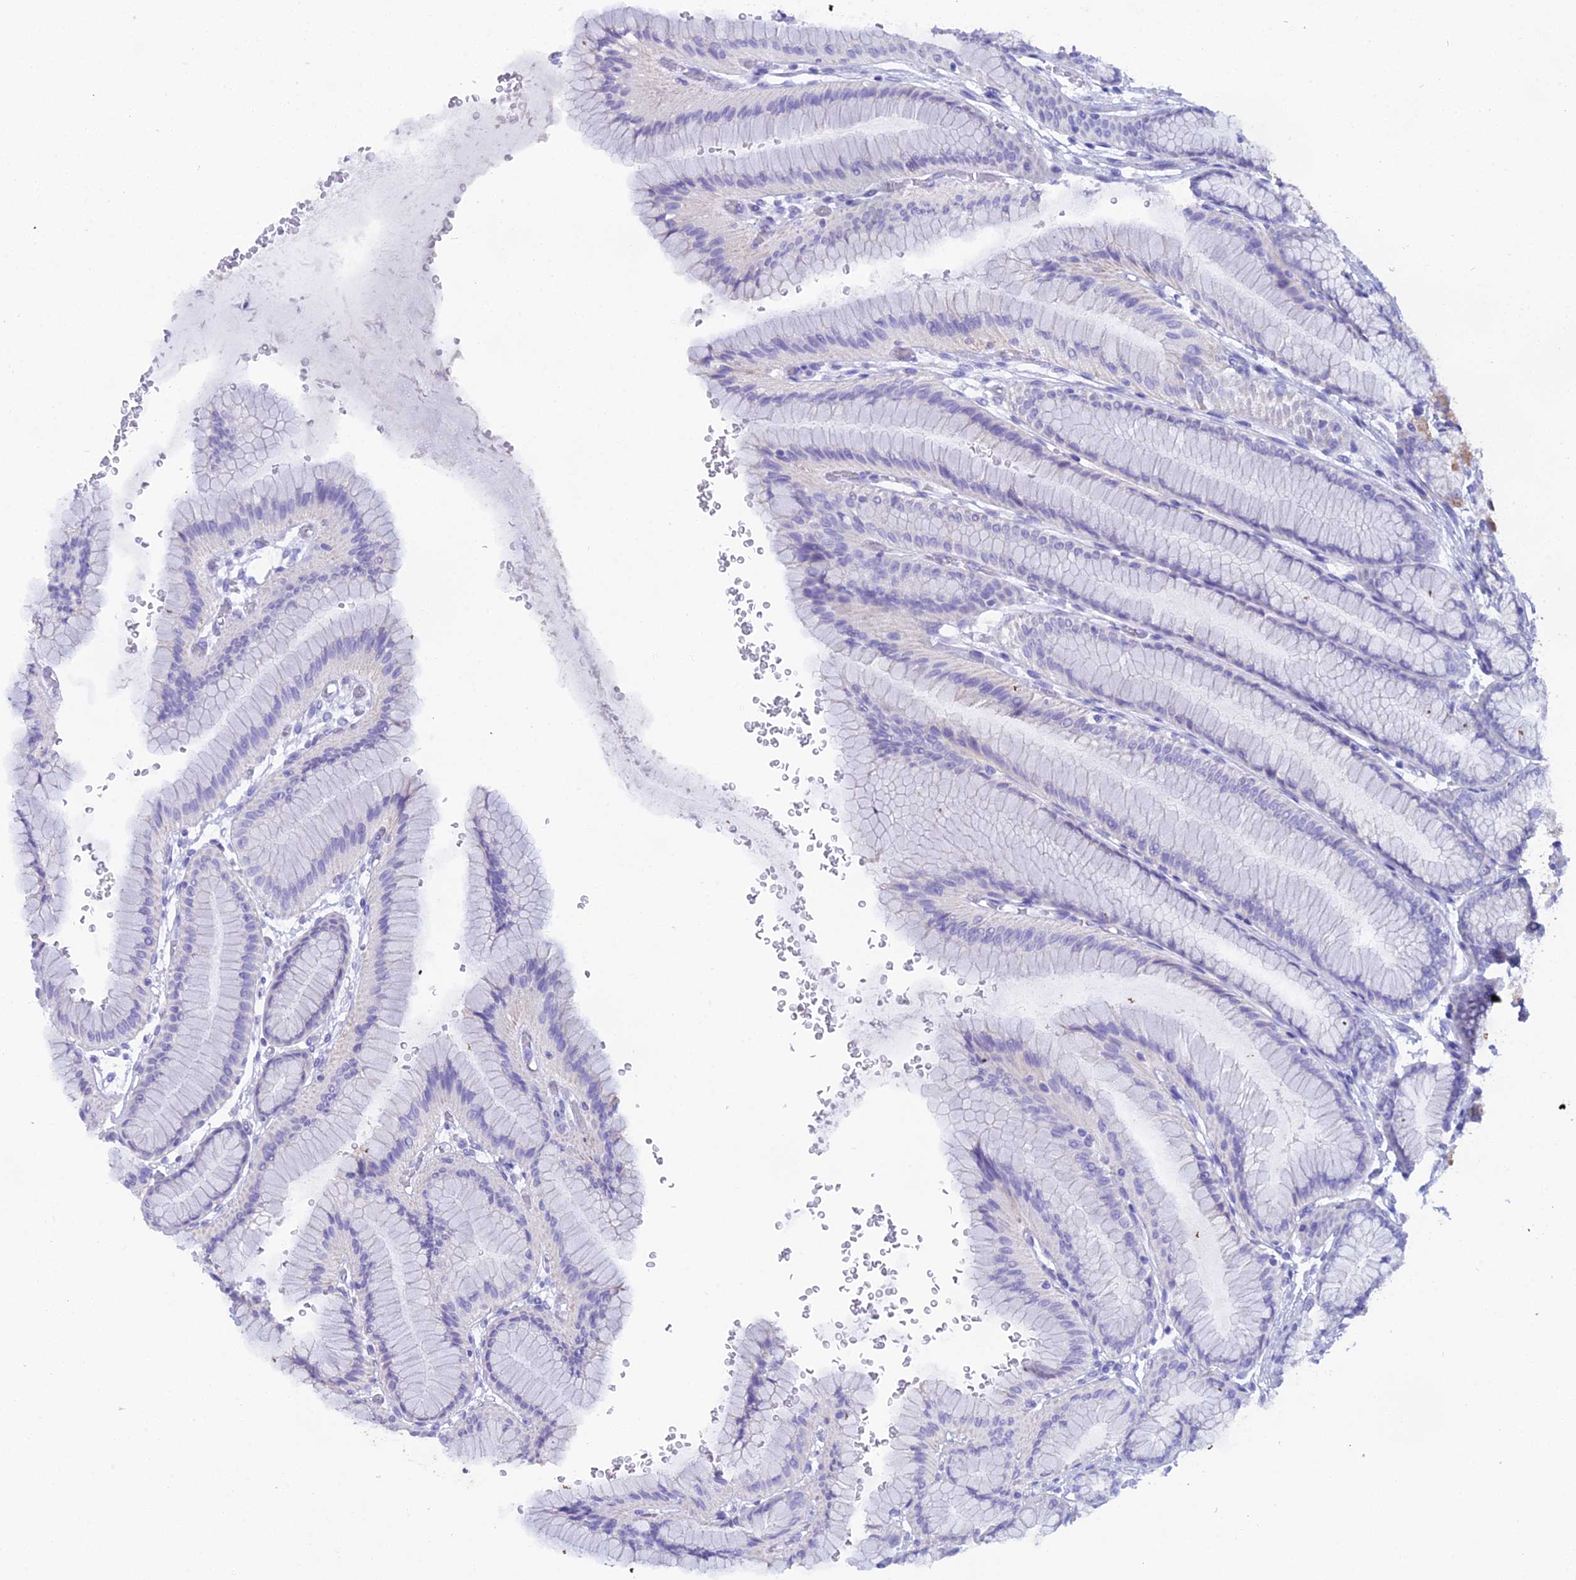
{"staining": {"intensity": "moderate", "quantity": "25%-75%", "location": "cytoplasmic/membranous"}, "tissue": "stomach", "cell_type": "Glandular cells", "image_type": "normal", "snomed": [{"axis": "morphology", "description": "Normal tissue, NOS"}, {"axis": "morphology", "description": "Adenocarcinoma, NOS"}, {"axis": "morphology", "description": "Adenocarcinoma, High grade"}, {"axis": "topography", "description": "Stomach, upper"}, {"axis": "topography", "description": "Stomach"}], "caption": "This is a micrograph of IHC staining of unremarkable stomach, which shows moderate staining in the cytoplasmic/membranous of glandular cells.", "gene": "CGB1", "patient": {"sex": "female", "age": 65}}